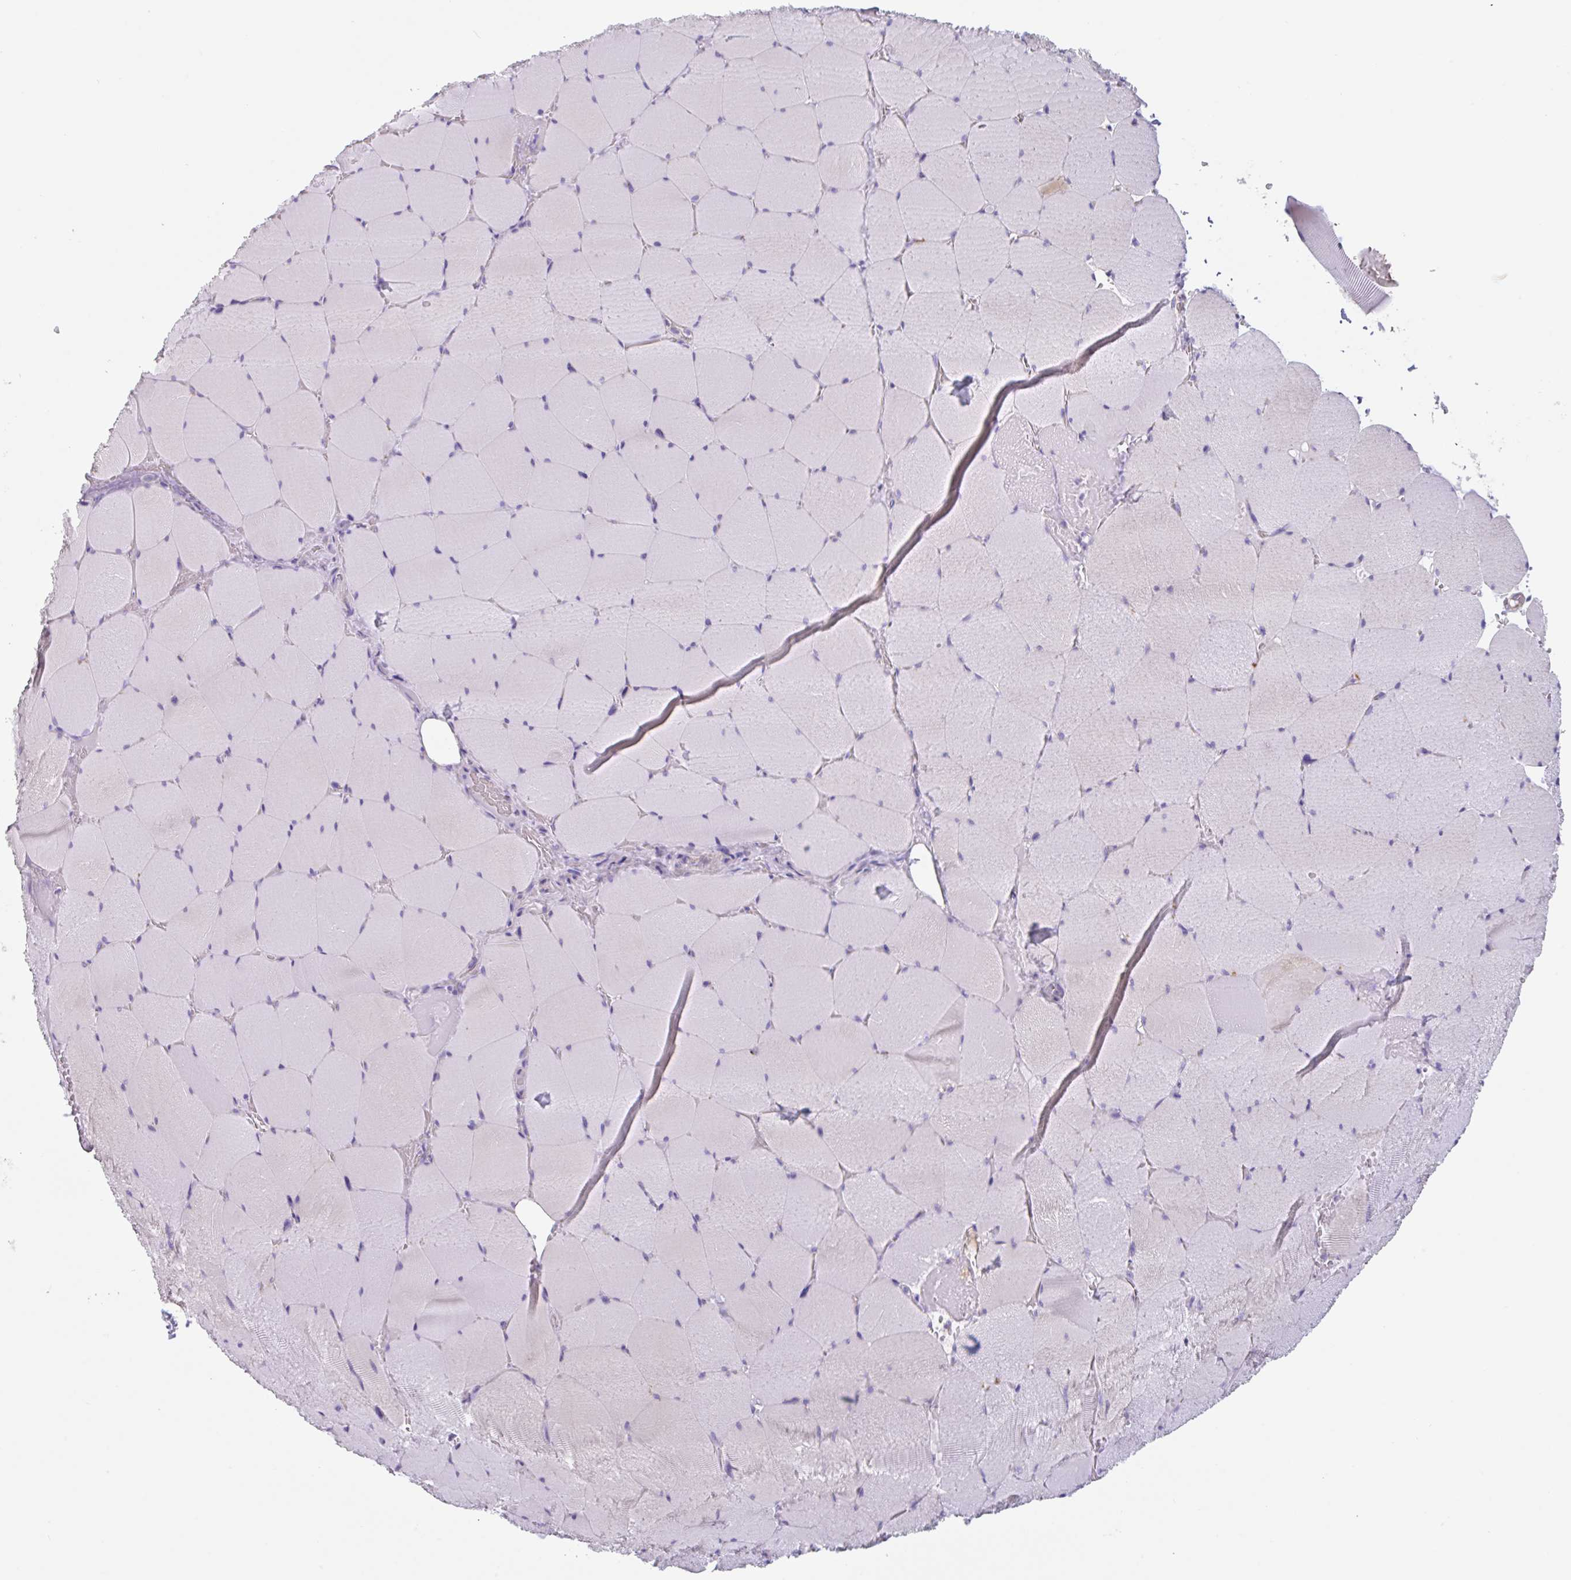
{"staining": {"intensity": "negative", "quantity": "none", "location": "none"}, "tissue": "skeletal muscle", "cell_type": "Myocytes", "image_type": "normal", "snomed": [{"axis": "morphology", "description": "Normal tissue, NOS"}, {"axis": "topography", "description": "Skeletal muscle"}, {"axis": "topography", "description": "Head-Neck"}], "caption": "This is an IHC histopathology image of unremarkable human skeletal muscle. There is no expression in myocytes.", "gene": "LENG9", "patient": {"sex": "male", "age": 66}}